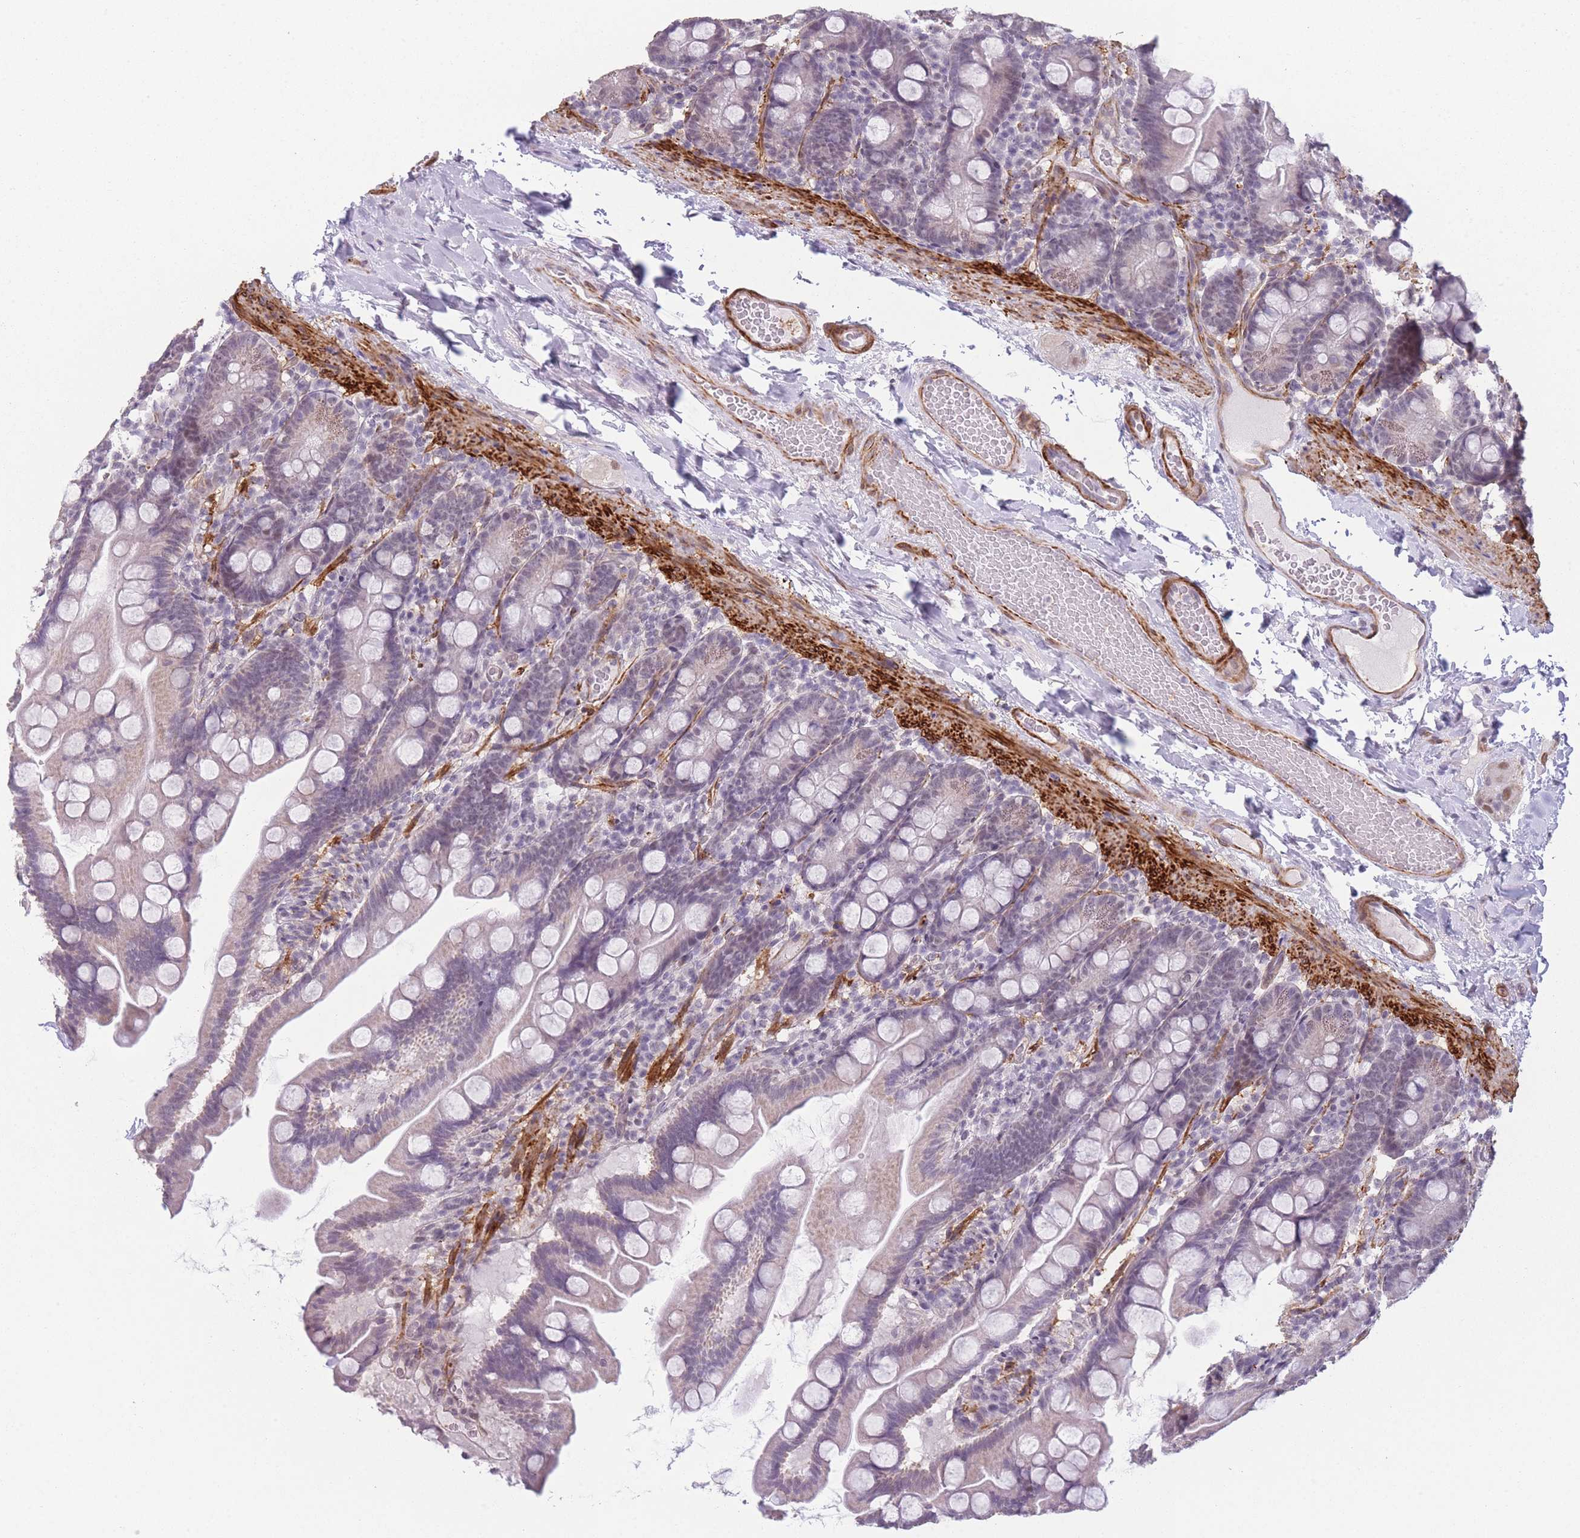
{"staining": {"intensity": "negative", "quantity": "none", "location": "none"}, "tissue": "small intestine", "cell_type": "Glandular cells", "image_type": "normal", "snomed": [{"axis": "morphology", "description": "Normal tissue, NOS"}, {"axis": "topography", "description": "Small intestine"}], "caption": "Immunohistochemistry (IHC) histopathology image of normal small intestine stained for a protein (brown), which demonstrates no positivity in glandular cells.", "gene": "SIN3B", "patient": {"sex": "female", "age": 68}}